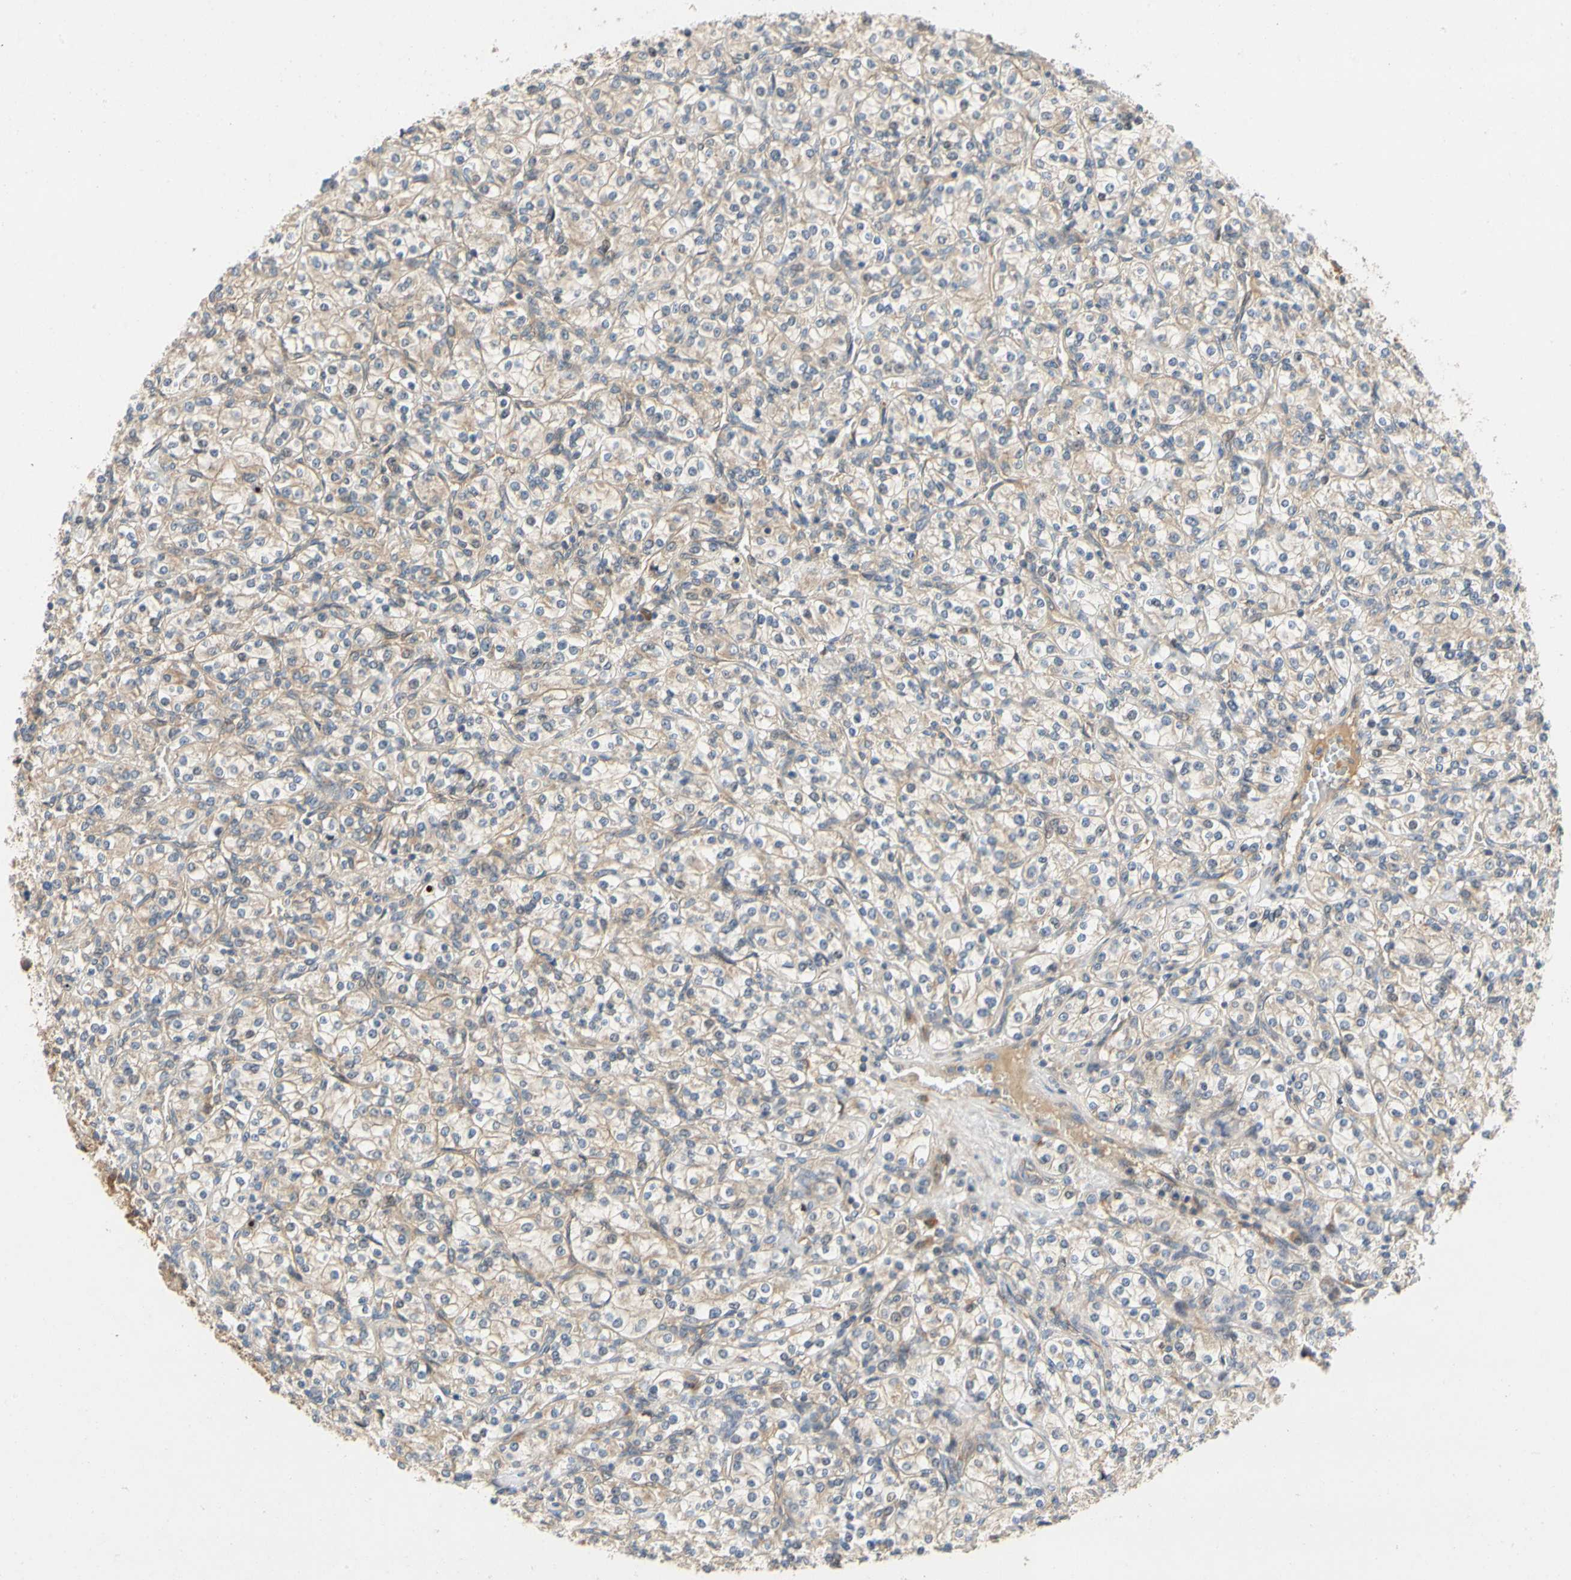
{"staining": {"intensity": "weak", "quantity": ">75%", "location": "cytoplasmic/membranous"}, "tissue": "renal cancer", "cell_type": "Tumor cells", "image_type": "cancer", "snomed": [{"axis": "morphology", "description": "Adenocarcinoma, NOS"}, {"axis": "topography", "description": "Kidney"}], "caption": "Adenocarcinoma (renal) stained with DAB (3,3'-diaminobenzidine) IHC demonstrates low levels of weak cytoplasmic/membranous staining in about >75% of tumor cells.", "gene": "TDRP", "patient": {"sex": "male", "age": 77}}